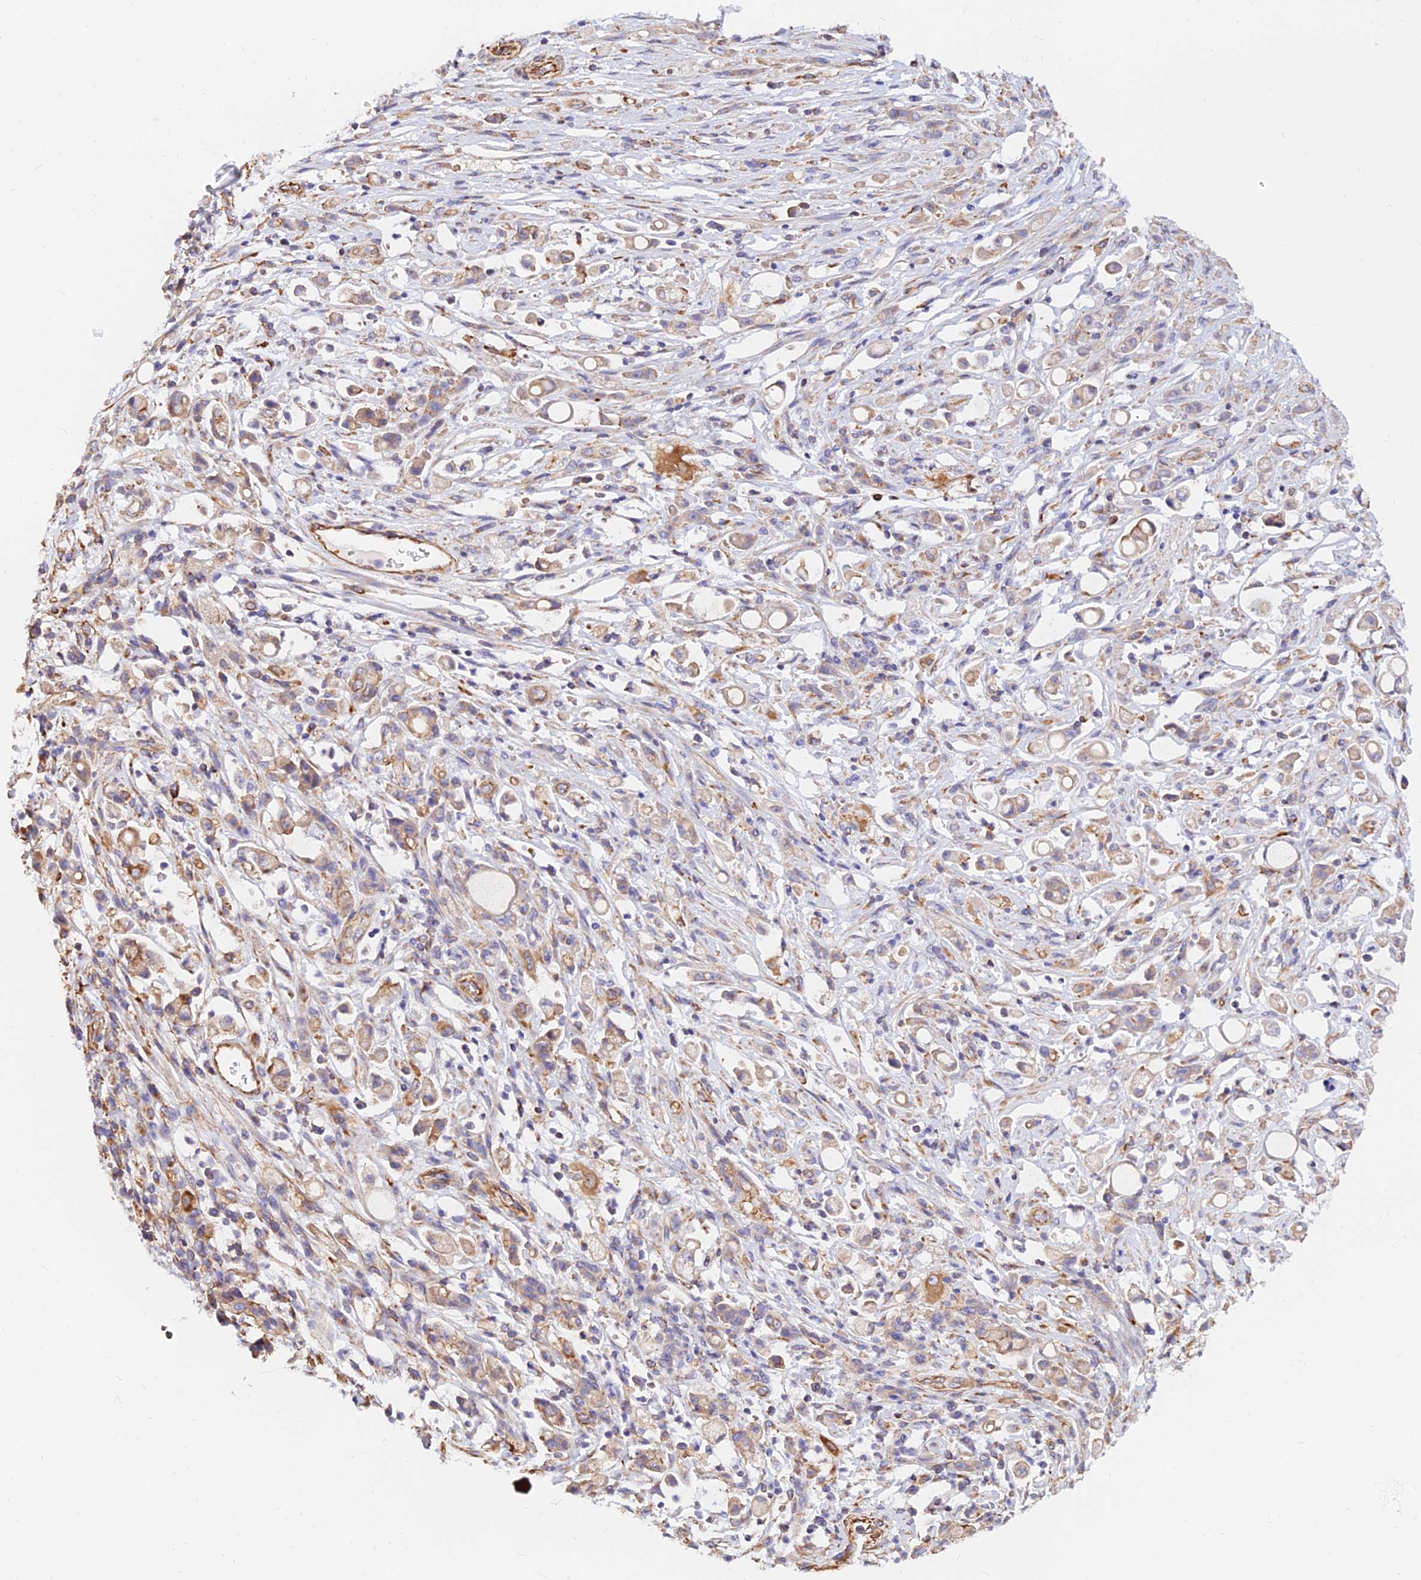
{"staining": {"intensity": "weak", "quantity": "25%-75%", "location": "cytoplasmic/membranous"}, "tissue": "stomach cancer", "cell_type": "Tumor cells", "image_type": "cancer", "snomed": [{"axis": "morphology", "description": "Adenocarcinoma, NOS"}, {"axis": "topography", "description": "Stomach"}], "caption": "The histopathology image reveals immunohistochemical staining of stomach cancer. There is weak cytoplasmic/membranous expression is appreciated in approximately 25%-75% of tumor cells.", "gene": "CDK18", "patient": {"sex": "female", "age": 60}}